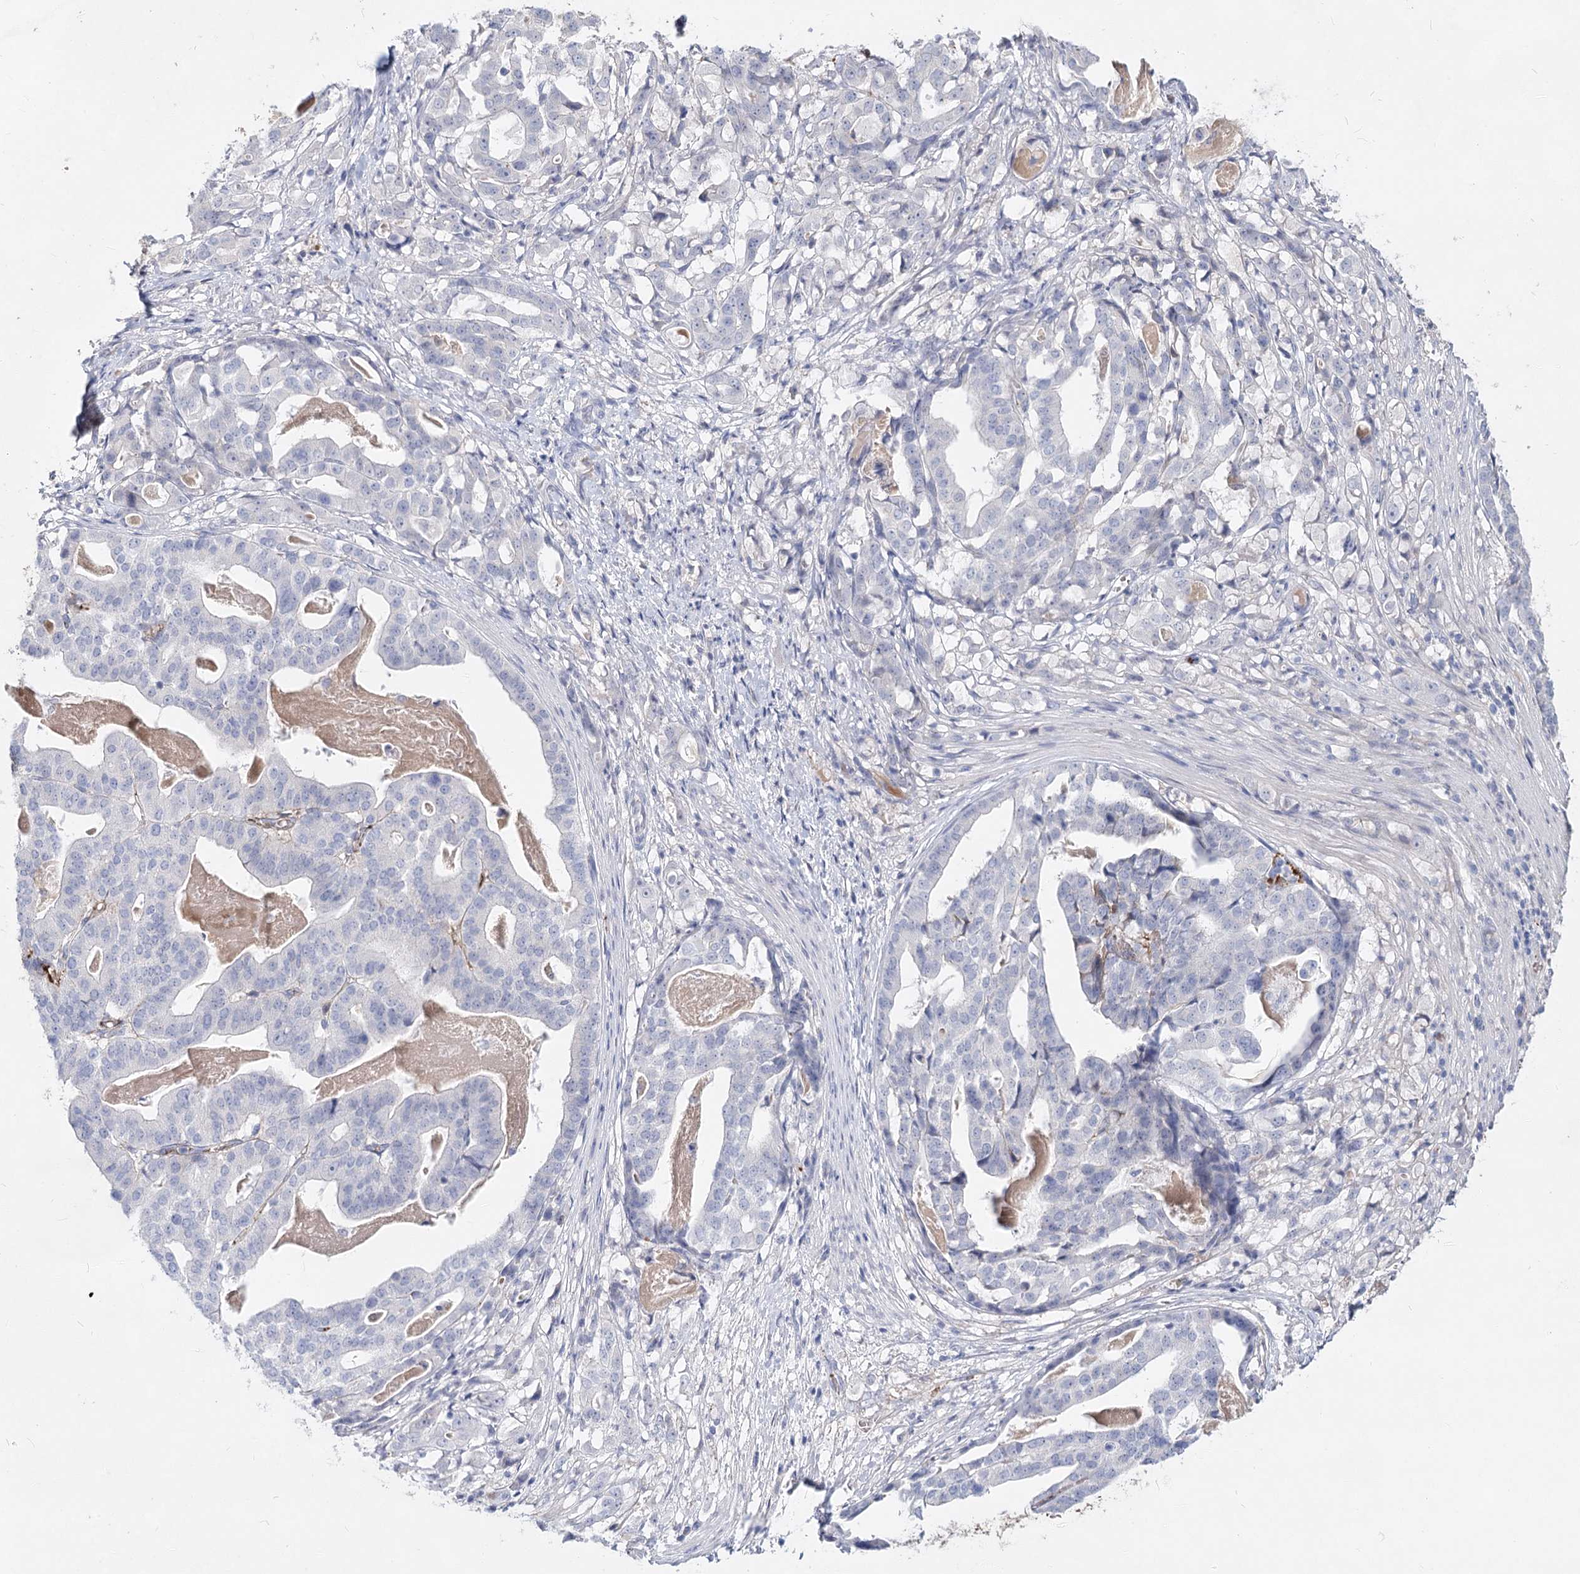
{"staining": {"intensity": "negative", "quantity": "none", "location": "none"}, "tissue": "stomach cancer", "cell_type": "Tumor cells", "image_type": "cancer", "snomed": [{"axis": "morphology", "description": "Adenocarcinoma, NOS"}, {"axis": "topography", "description": "Stomach"}], "caption": "There is no significant staining in tumor cells of stomach cancer.", "gene": "TASOR2", "patient": {"sex": "male", "age": 48}}